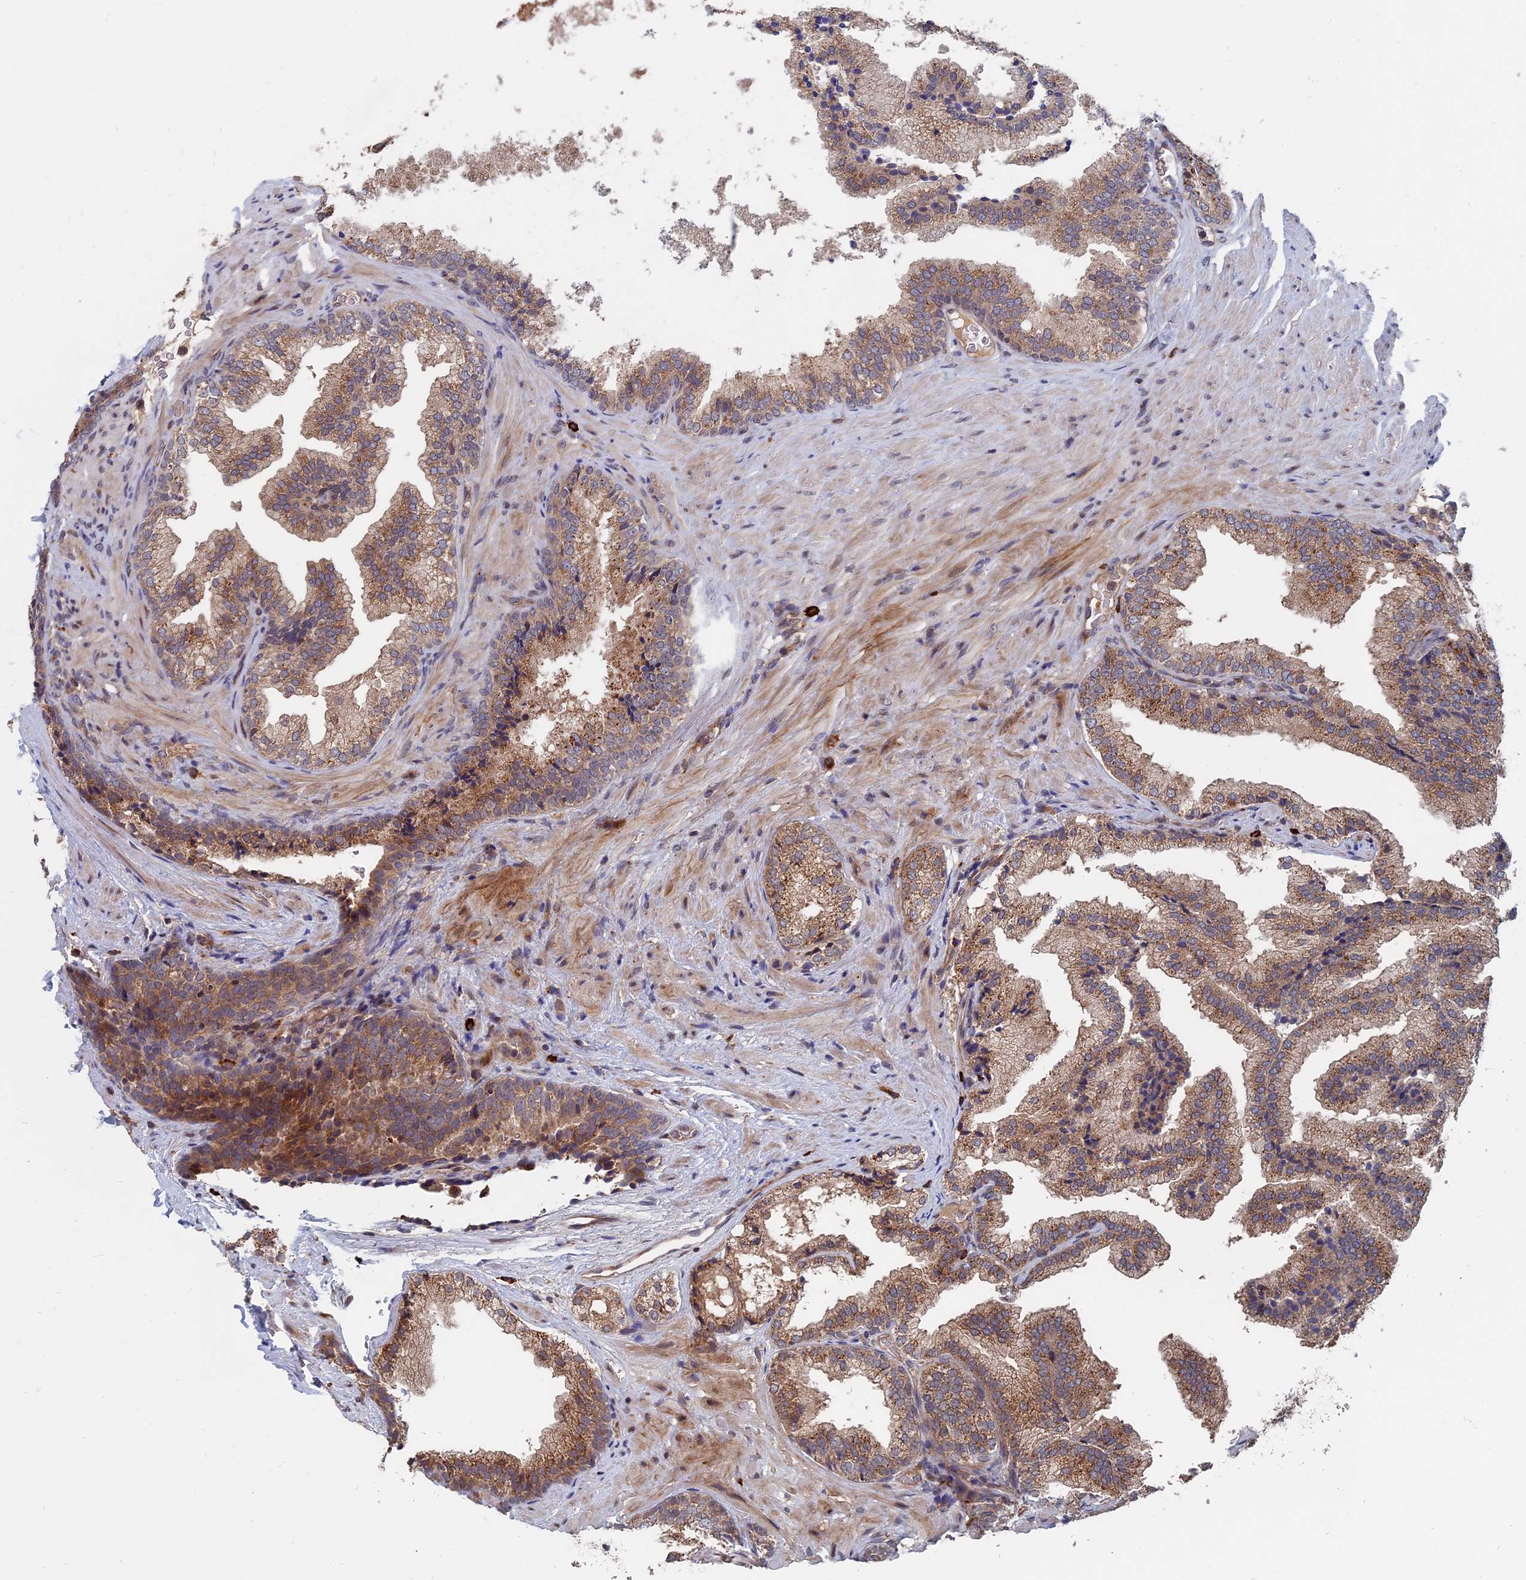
{"staining": {"intensity": "moderate", "quantity": "25%-75%", "location": "cytoplasmic/membranous"}, "tissue": "prostate", "cell_type": "Glandular cells", "image_type": "normal", "snomed": [{"axis": "morphology", "description": "Normal tissue, NOS"}, {"axis": "topography", "description": "Prostate"}], "caption": "Immunohistochemistry (IHC) staining of normal prostate, which displays medium levels of moderate cytoplasmic/membranous staining in approximately 25%-75% of glandular cells indicating moderate cytoplasmic/membranous protein positivity. The staining was performed using DAB (brown) for protein detection and nuclei were counterstained in hematoxylin (blue).", "gene": "TRAPPC2L", "patient": {"sex": "male", "age": 76}}